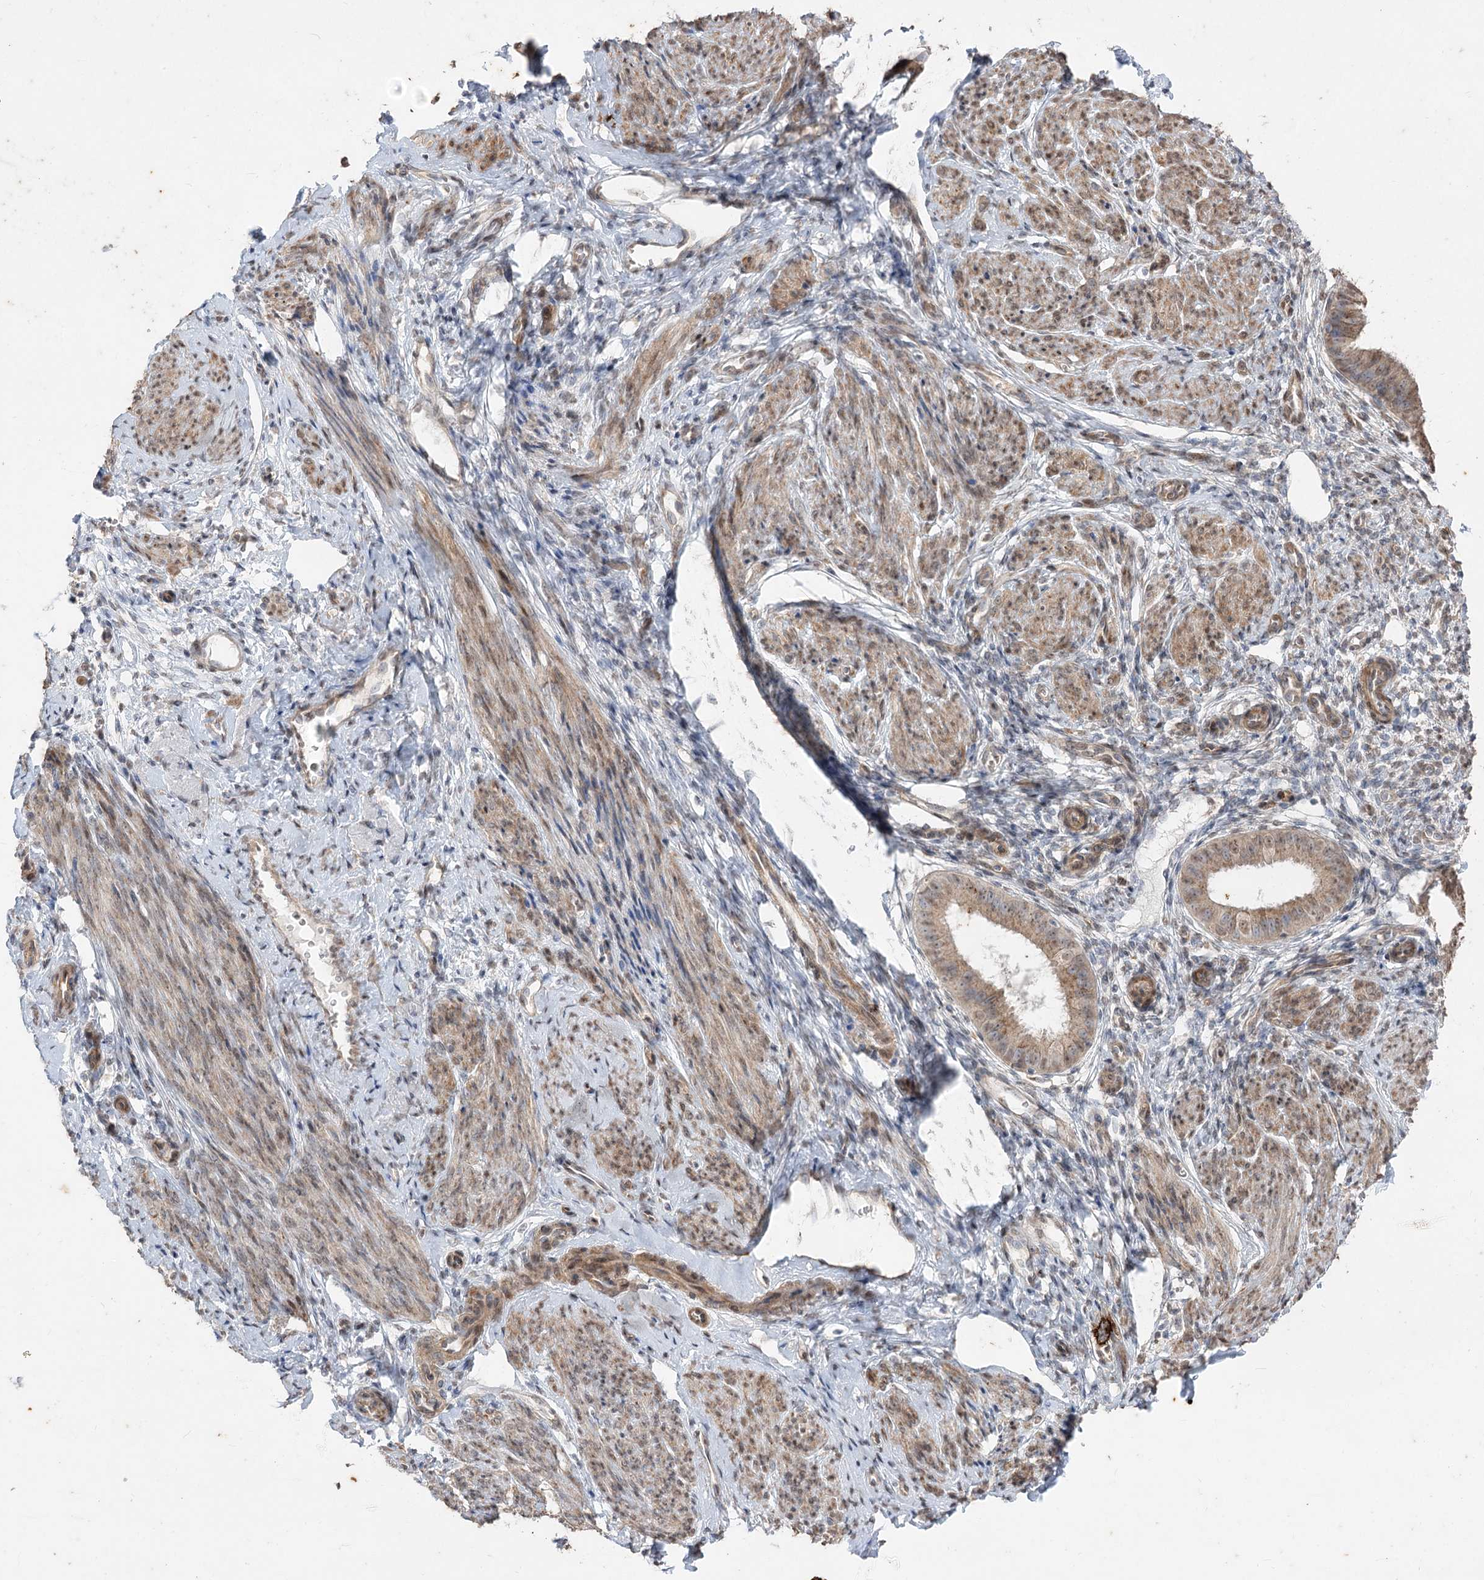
{"staining": {"intensity": "weak", "quantity": "<25%", "location": "cytoplasmic/membranous"}, "tissue": "endometrium", "cell_type": "Cells in endometrial stroma", "image_type": "normal", "snomed": [{"axis": "morphology", "description": "Normal tissue, NOS"}, {"axis": "topography", "description": "Uterus"}, {"axis": "topography", "description": "Endometrium"}], "caption": "The photomicrograph reveals no staining of cells in endometrial stroma in unremarkable endometrium.", "gene": "ZSCAN23", "patient": {"sex": "female", "age": 48}}